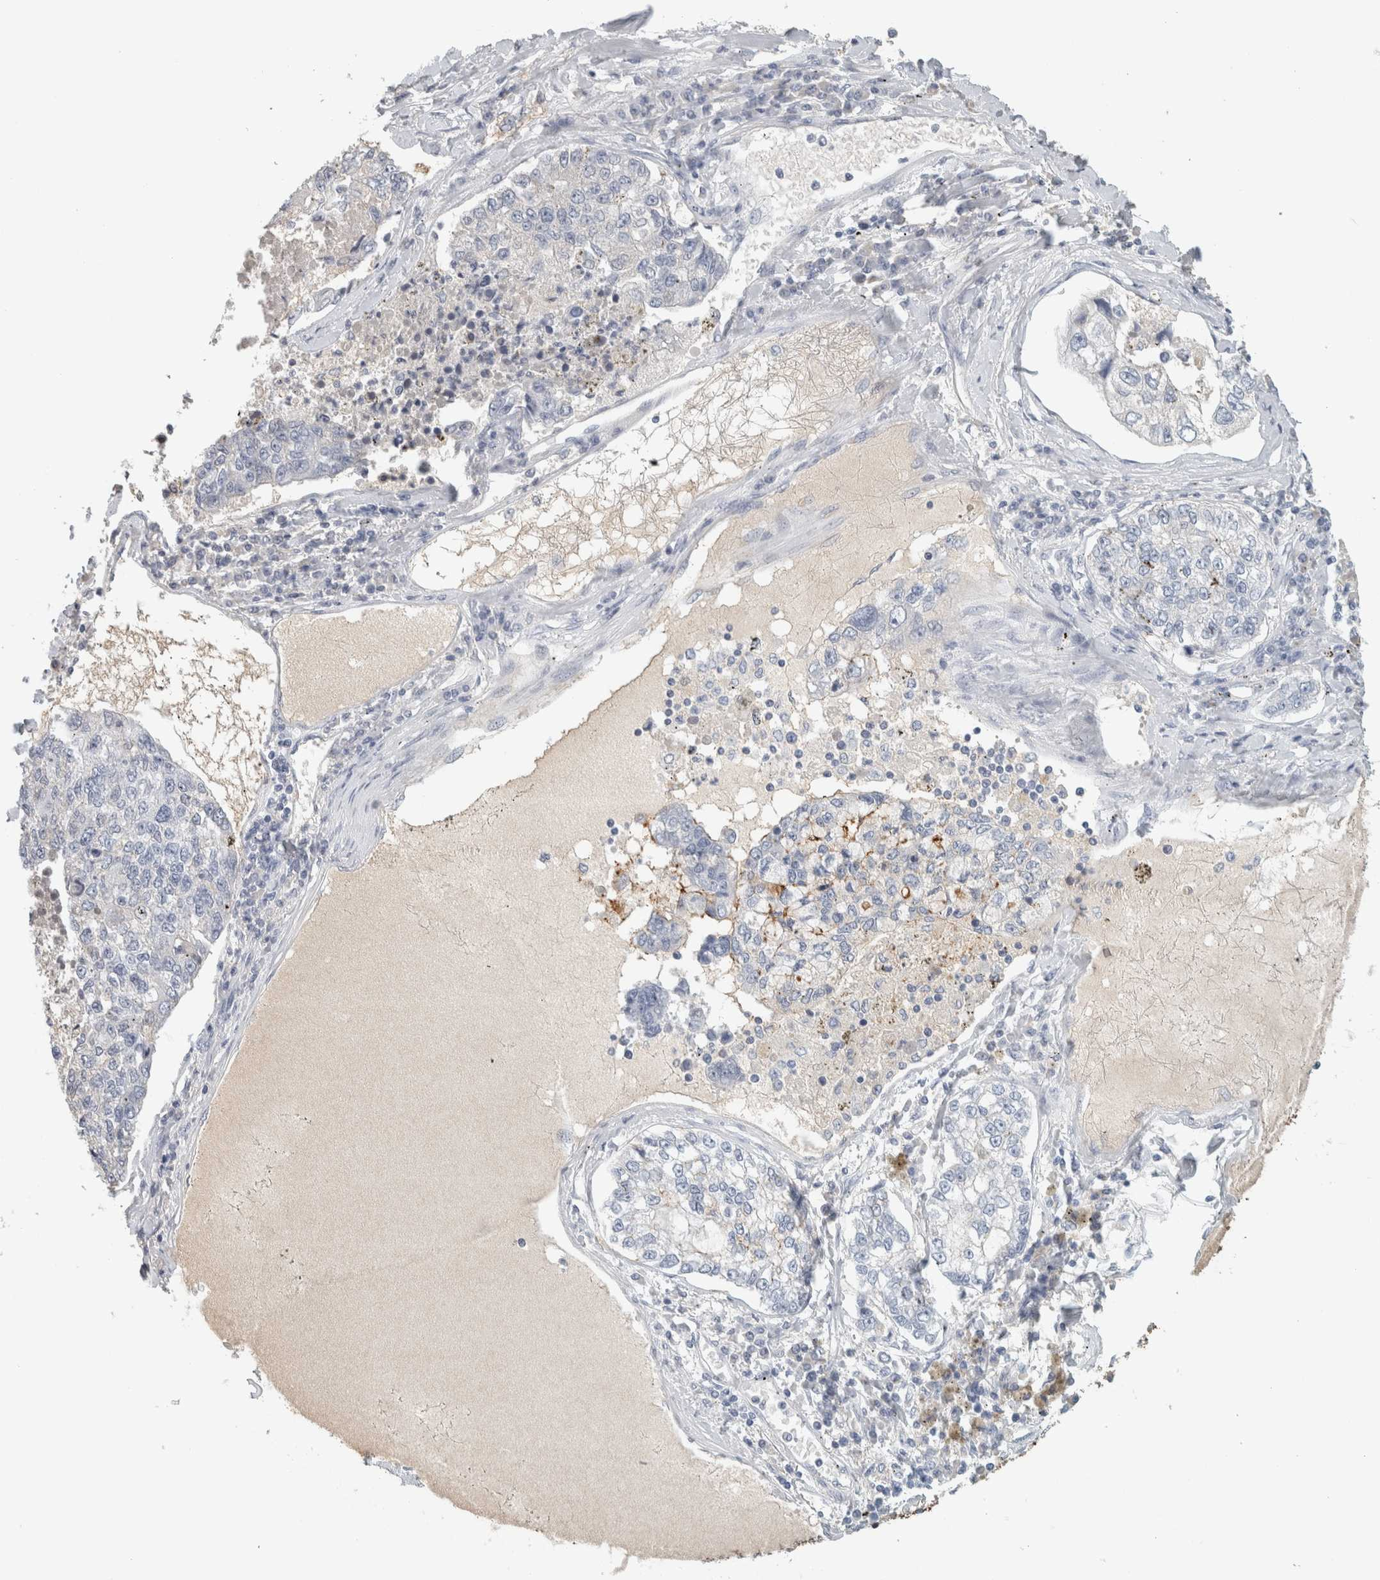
{"staining": {"intensity": "negative", "quantity": "none", "location": "none"}, "tissue": "lung cancer", "cell_type": "Tumor cells", "image_type": "cancer", "snomed": [{"axis": "morphology", "description": "Adenocarcinoma, NOS"}, {"axis": "topography", "description": "Lung"}], "caption": "Immunohistochemical staining of human lung cancer reveals no significant expression in tumor cells. The staining was performed using DAB to visualize the protein expression in brown, while the nuclei were stained in blue with hematoxylin (Magnification: 20x).", "gene": "TSPAN8", "patient": {"sex": "male", "age": 49}}